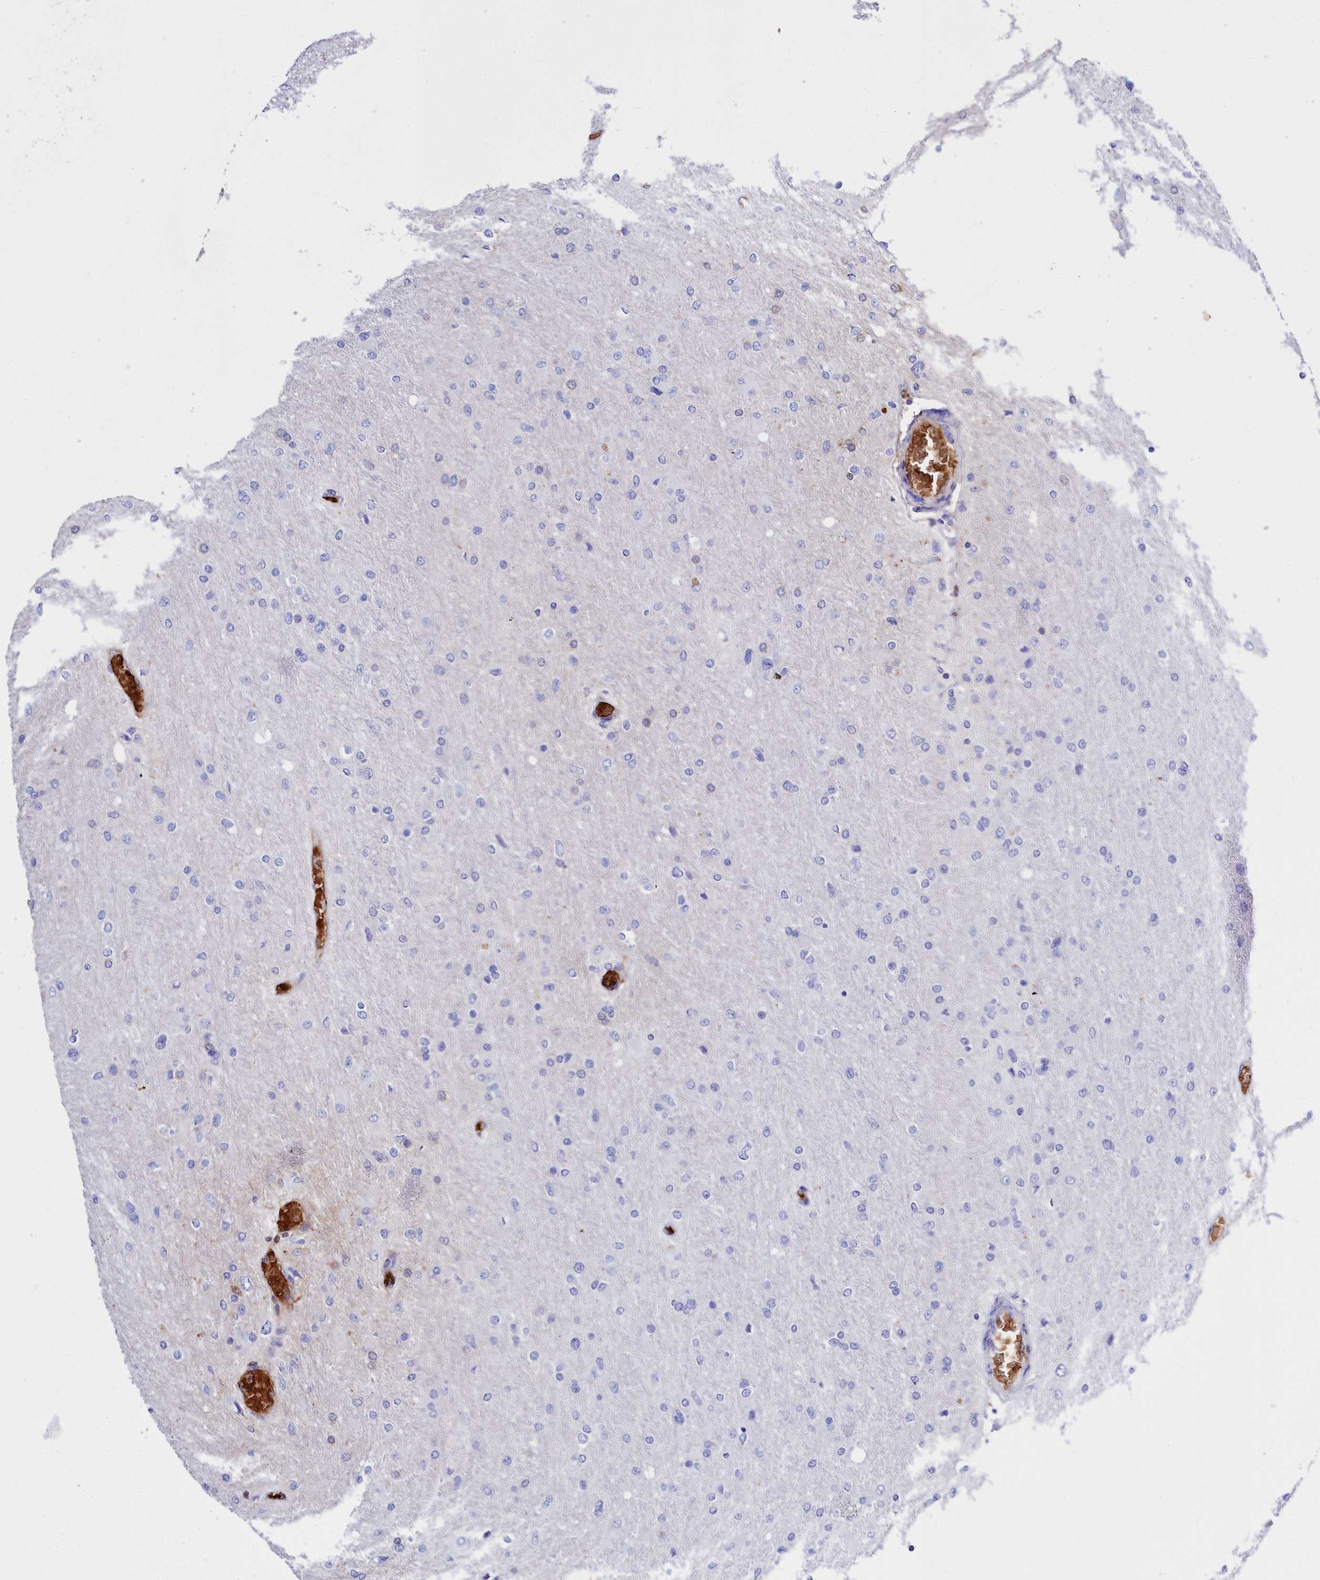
{"staining": {"intensity": "negative", "quantity": "none", "location": "none"}, "tissue": "glioma", "cell_type": "Tumor cells", "image_type": "cancer", "snomed": [{"axis": "morphology", "description": "Glioma, malignant, High grade"}, {"axis": "topography", "description": "Cerebral cortex"}], "caption": "This micrograph is of glioma stained with immunohistochemistry to label a protein in brown with the nuclei are counter-stained blue. There is no staining in tumor cells.", "gene": "RPUSD3", "patient": {"sex": "female", "age": 36}}